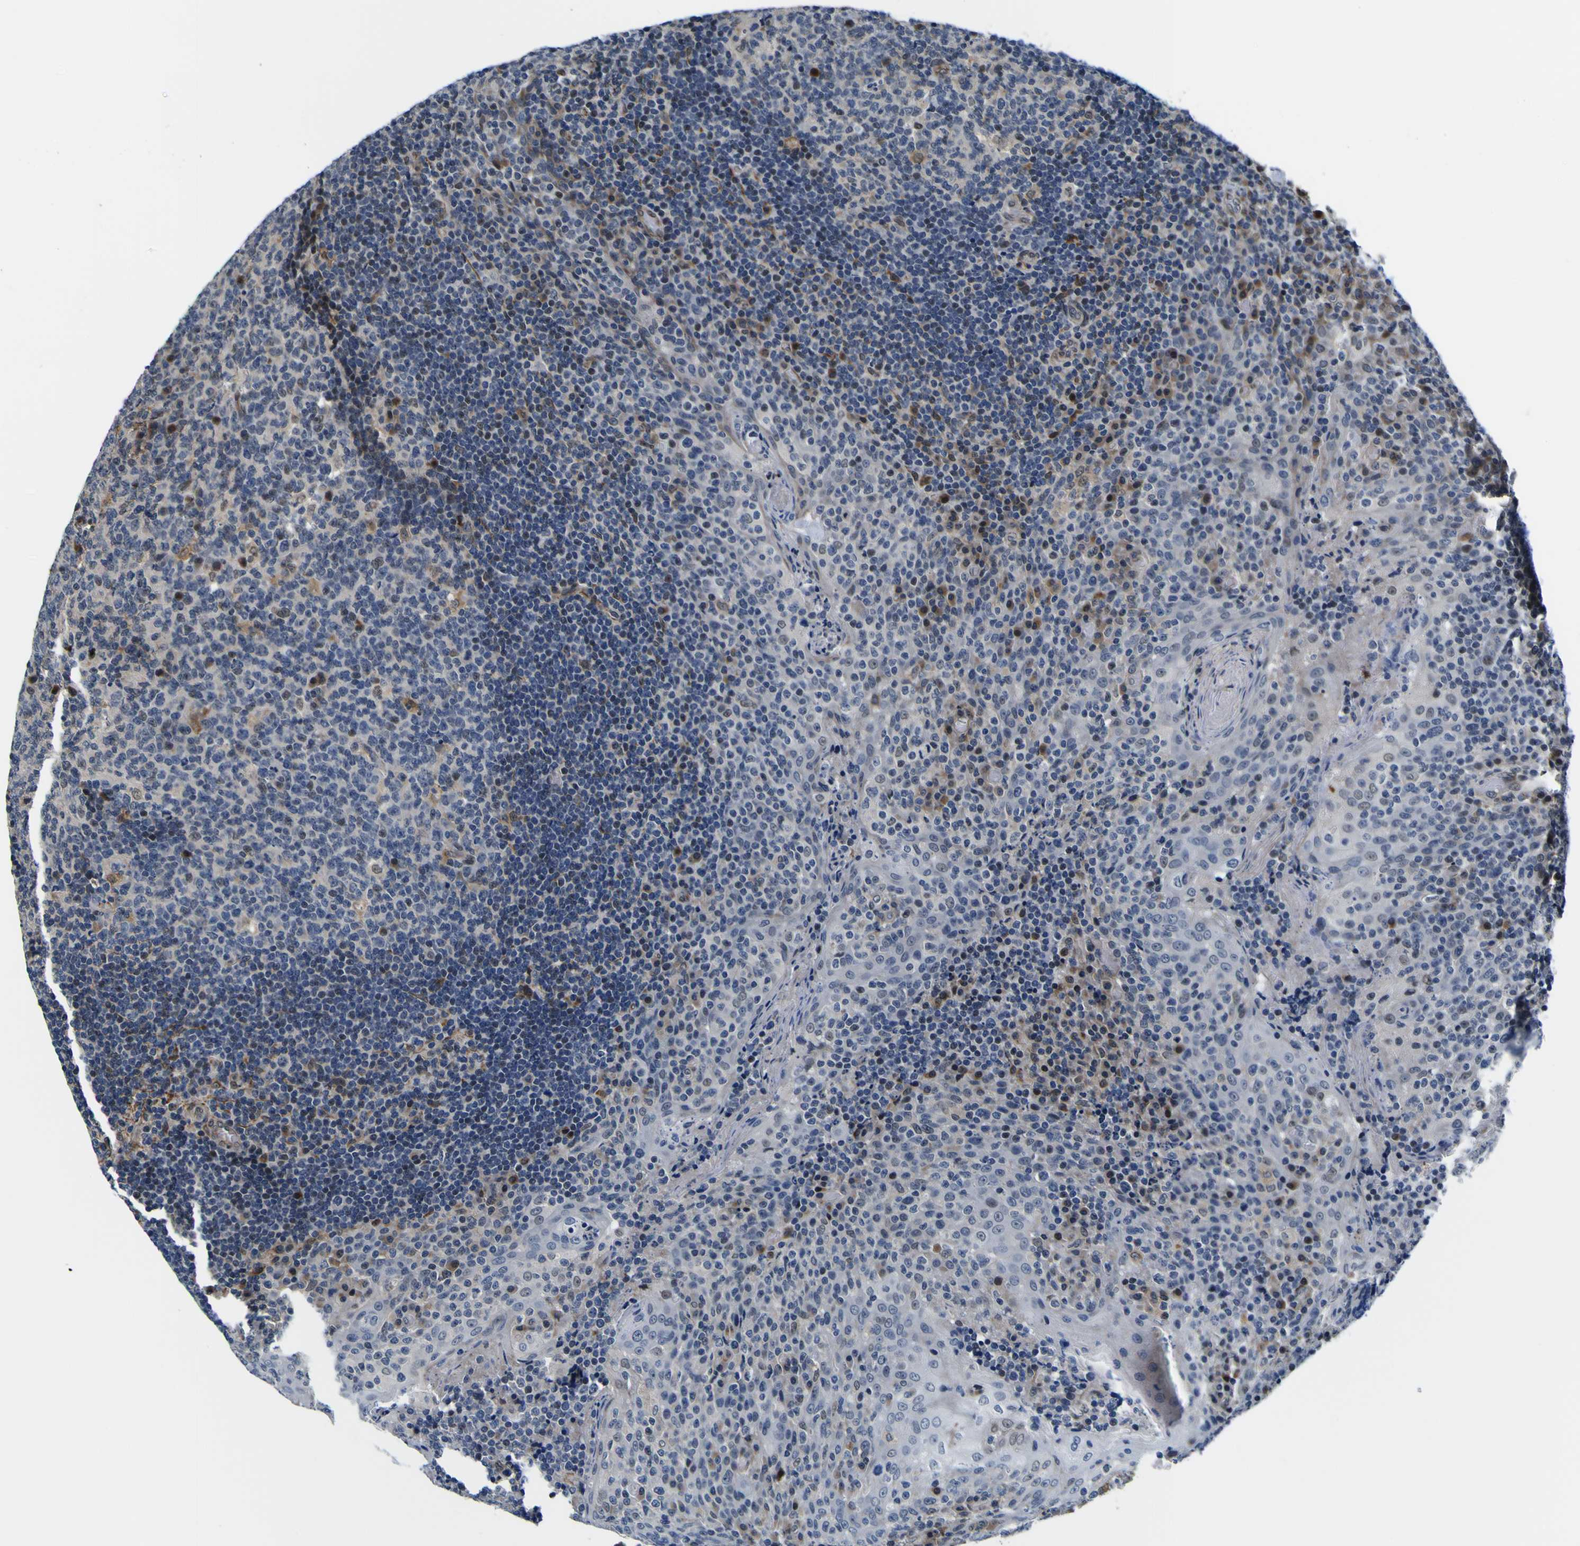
{"staining": {"intensity": "moderate", "quantity": "<25%", "location": "cytoplasmic/membranous,nuclear"}, "tissue": "tonsil", "cell_type": "Germinal center cells", "image_type": "normal", "snomed": [{"axis": "morphology", "description": "Normal tissue, NOS"}, {"axis": "topography", "description": "Tonsil"}], "caption": "Germinal center cells demonstrate low levels of moderate cytoplasmic/membranous,nuclear expression in about <25% of cells in benign tonsil.", "gene": "POSTN", "patient": {"sex": "male", "age": 17}}